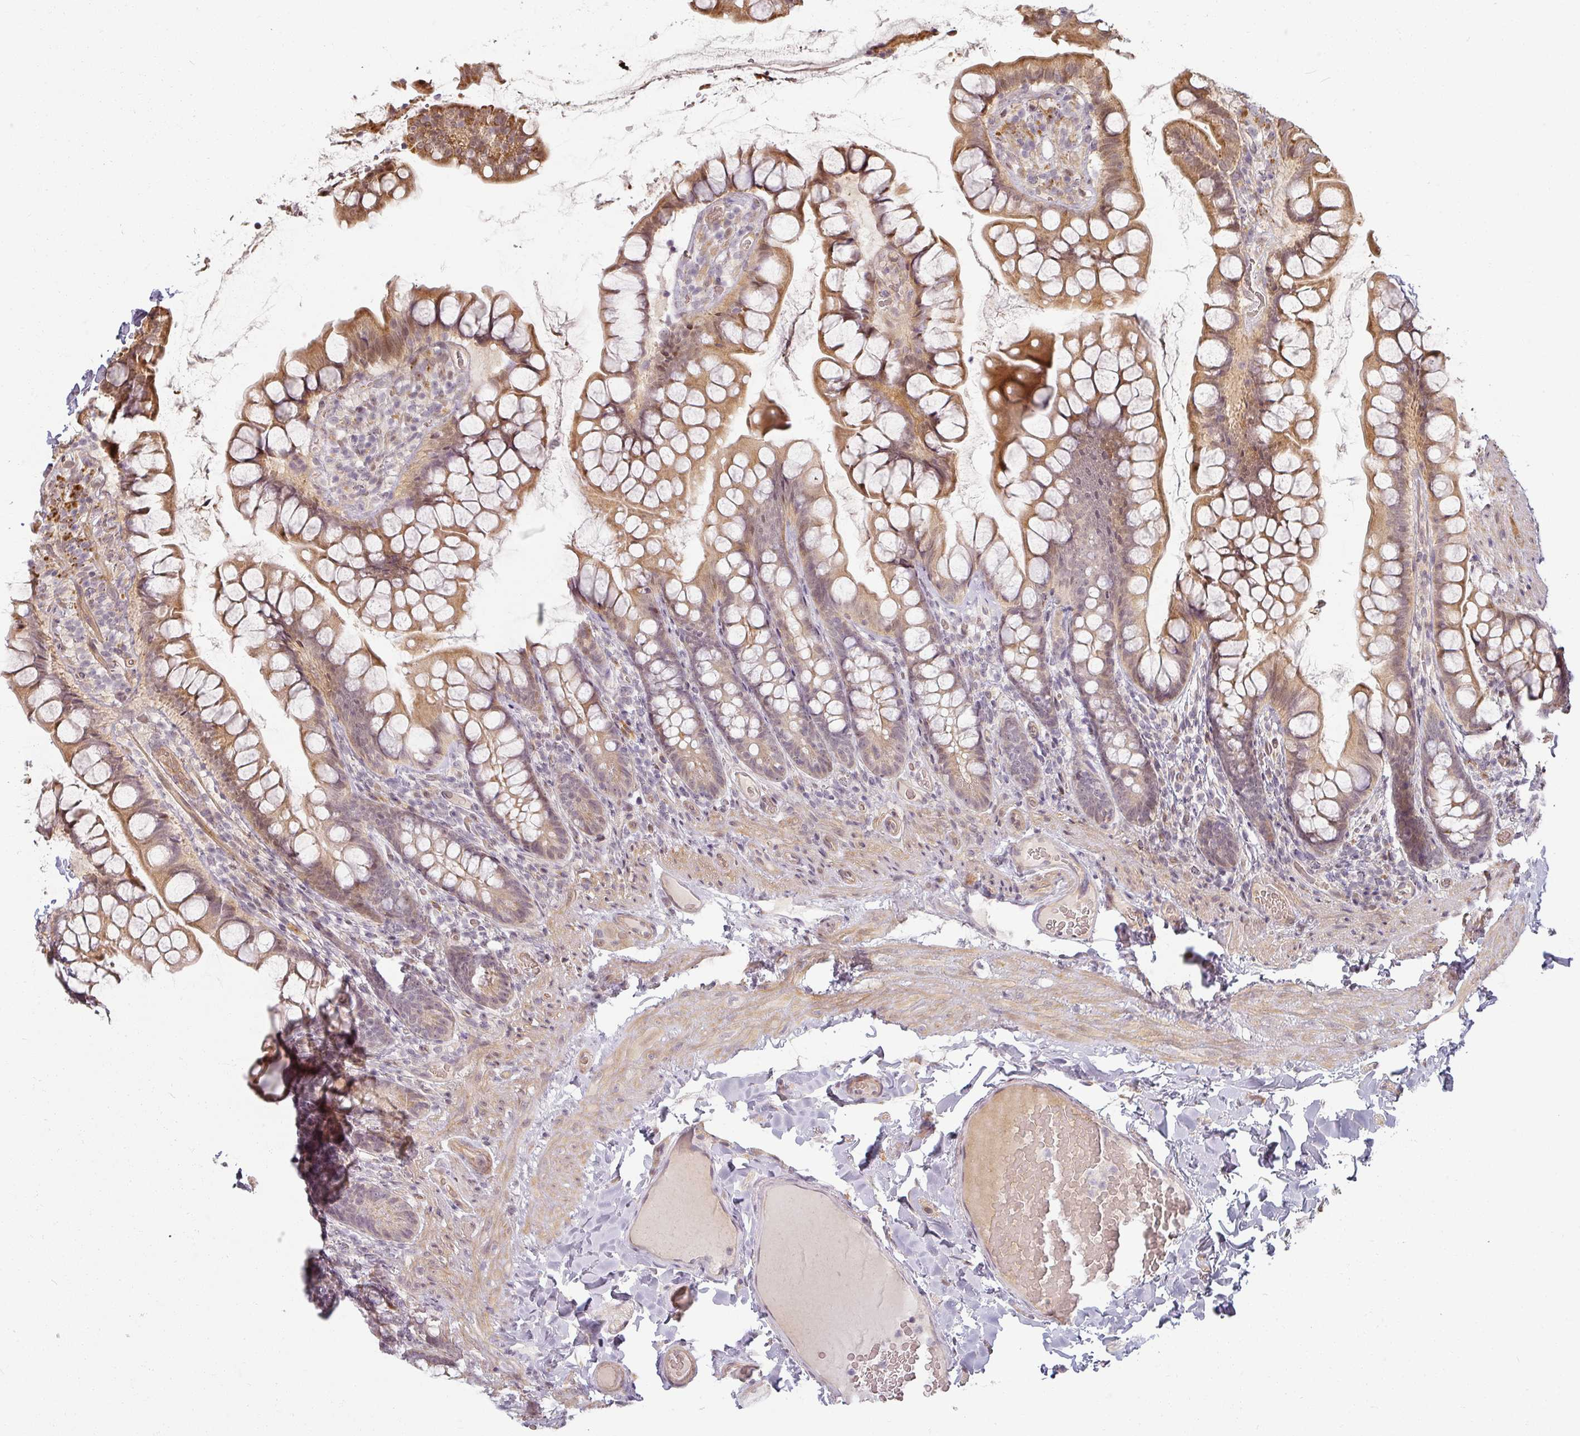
{"staining": {"intensity": "moderate", "quantity": ">75%", "location": "cytoplasmic/membranous"}, "tissue": "small intestine", "cell_type": "Glandular cells", "image_type": "normal", "snomed": [{"axis": "morphology", "description": "Normal tissue, NOS"}, {"axis": "topography", "description": "Small intestine"}], "caption": "Protein expression analysis of normal small intestine displays moderate cytoplasmic/membranous positivity in approximately >75% of glandular cells. The staining was performed using DAB (3,3'-diaminobenzidine), with brown indicating positive protein expression. Nuclei are stained blue with hematoxylin.", "gene": "MED19", "patient": {"sex": "male", "age": 70}}